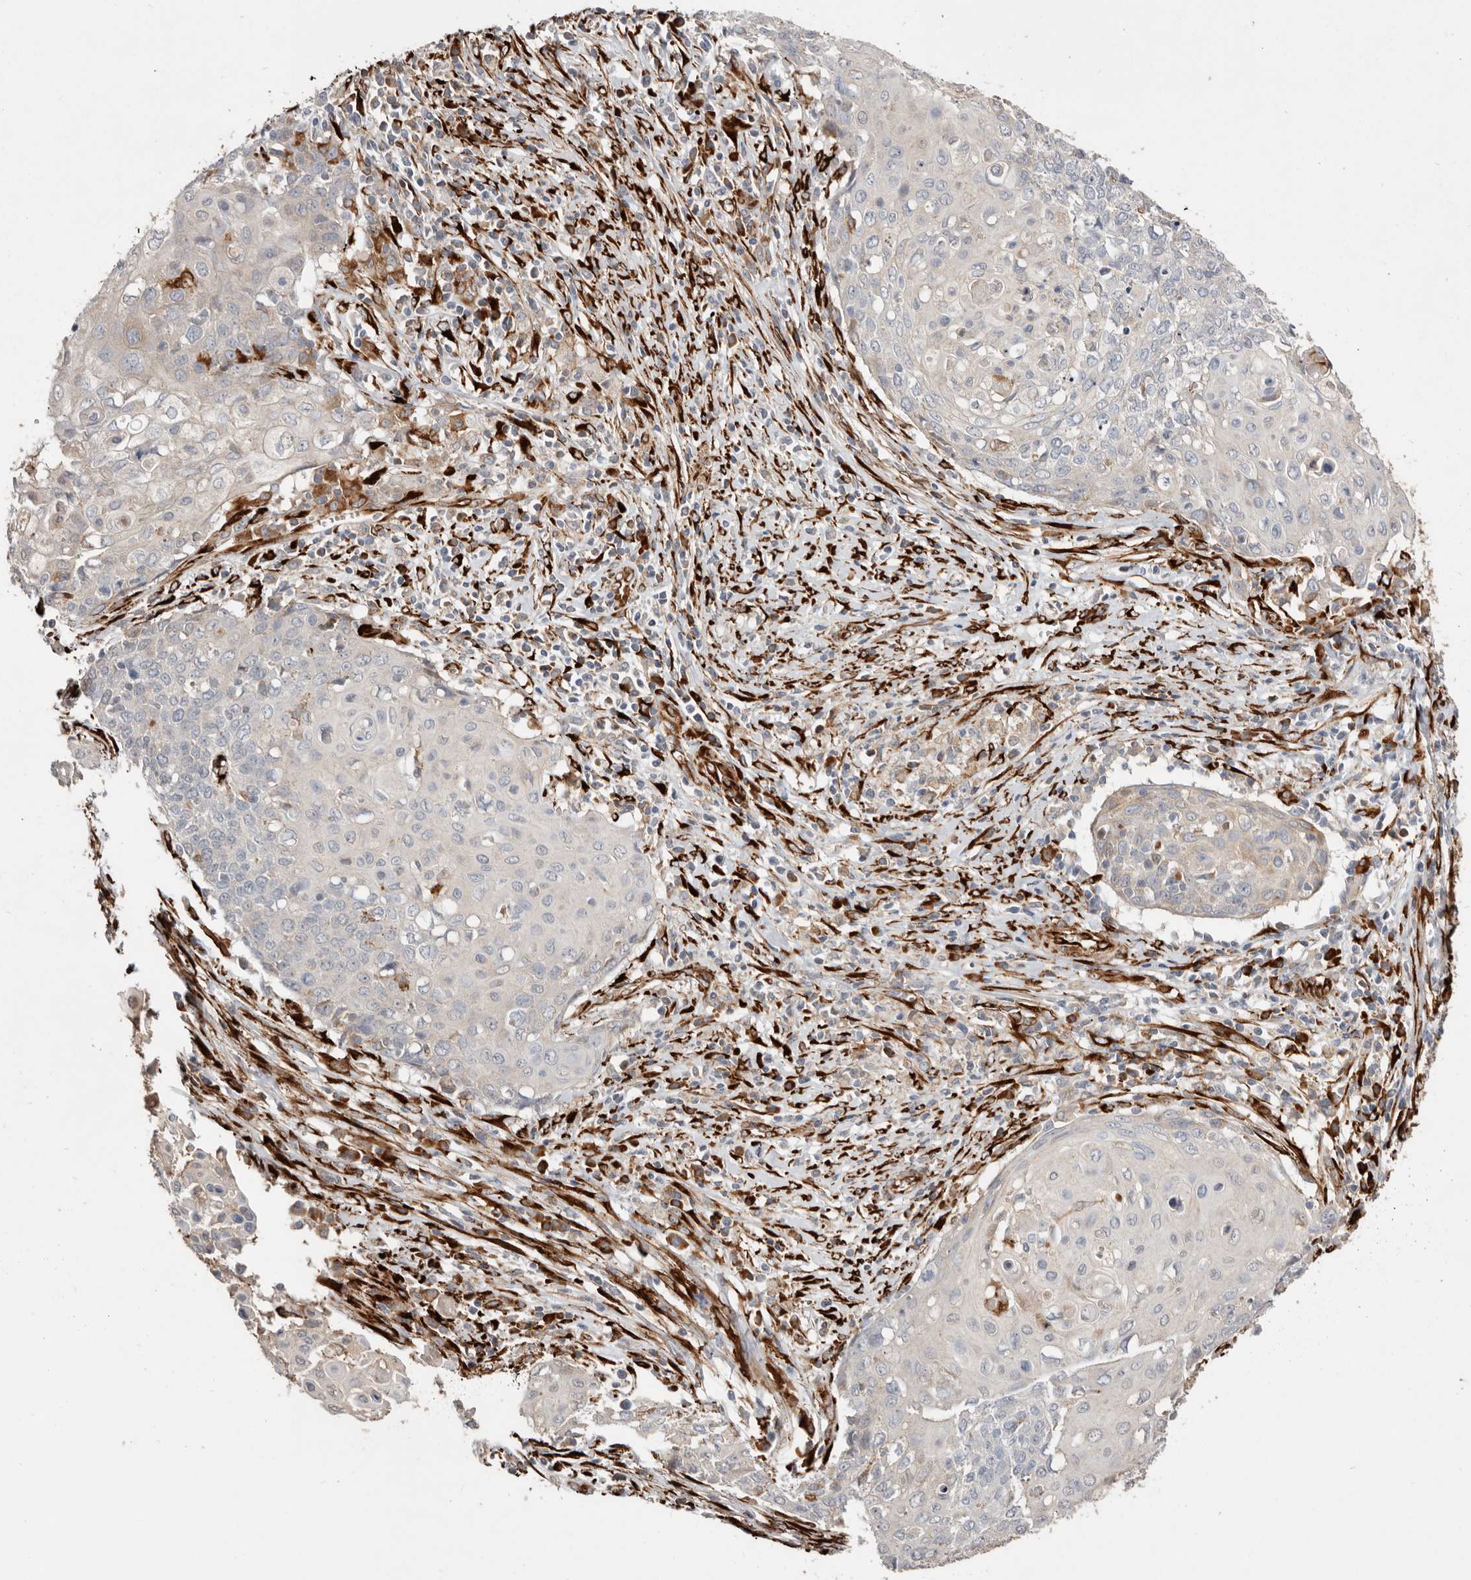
{"staining": {"intensity": "negative", "quantity": "none", "location": "none"}, "tissue": "cervical cancer", "cell_type": "Tumor cells", "image_type": "cancer", "snomed": [{"axis": "morphology", "description": "Squamous cell carcinoma, NOS"}, {"axis": "topography", "description": "Cervix"}], "caption": "IHC of human cervical cancer (squamous cell carcinoma) displays no staining in tumor cells.", "gene": "WDTC1", "patient": {"sex": "female", "age": 39}}